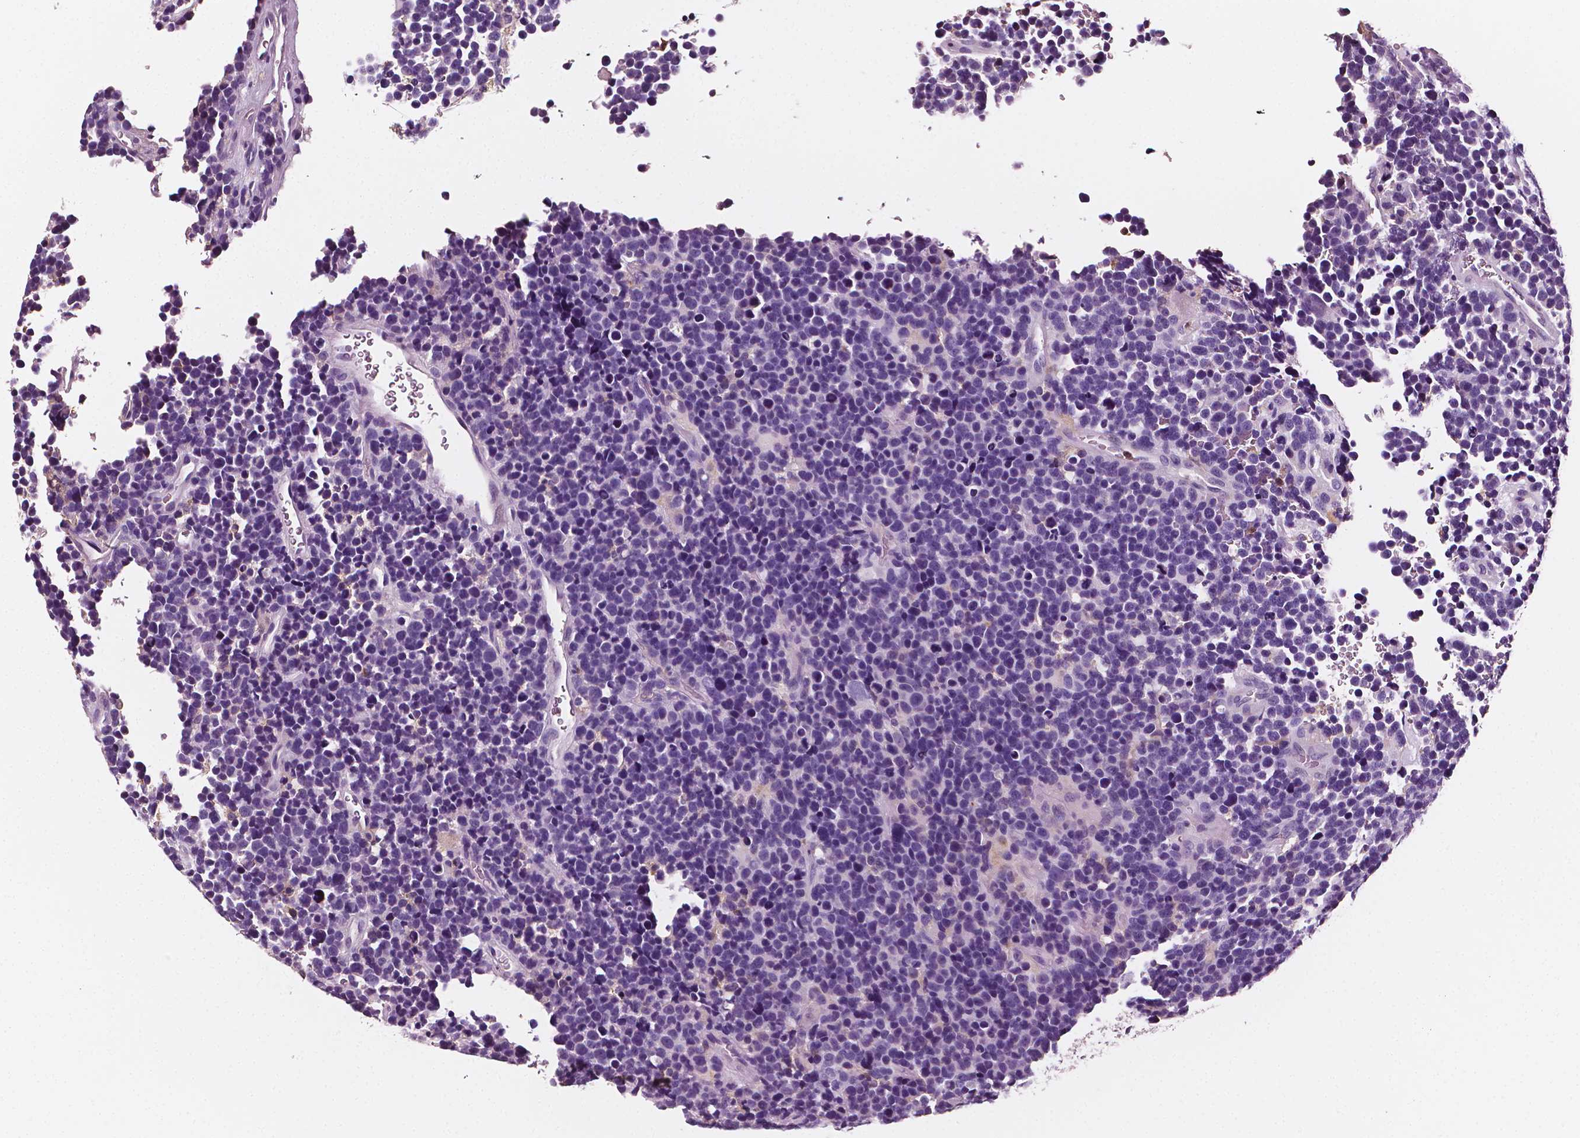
{"staining": {"intensity": "negative", "quantity": "none", "location": "none"}, "tissue": "glioma", "cell_type": "Tumor cells", "image_type": "cancer", "snomed": [{"axis": "morphology", "description": "Glioma, malignant, High grade"}, {"axis": "topography", "description": "Brain"}], "caption": "Malignant glioma (high-grade) was stained to show a protein in brown. There is no significant positivity in tumor cells. (DAB immunohistochemistry (IHC) visualized using brightfield microscopy, high magnification).", "gene": "PTPRC", "patient": {"sex": "male", "age": 33}}